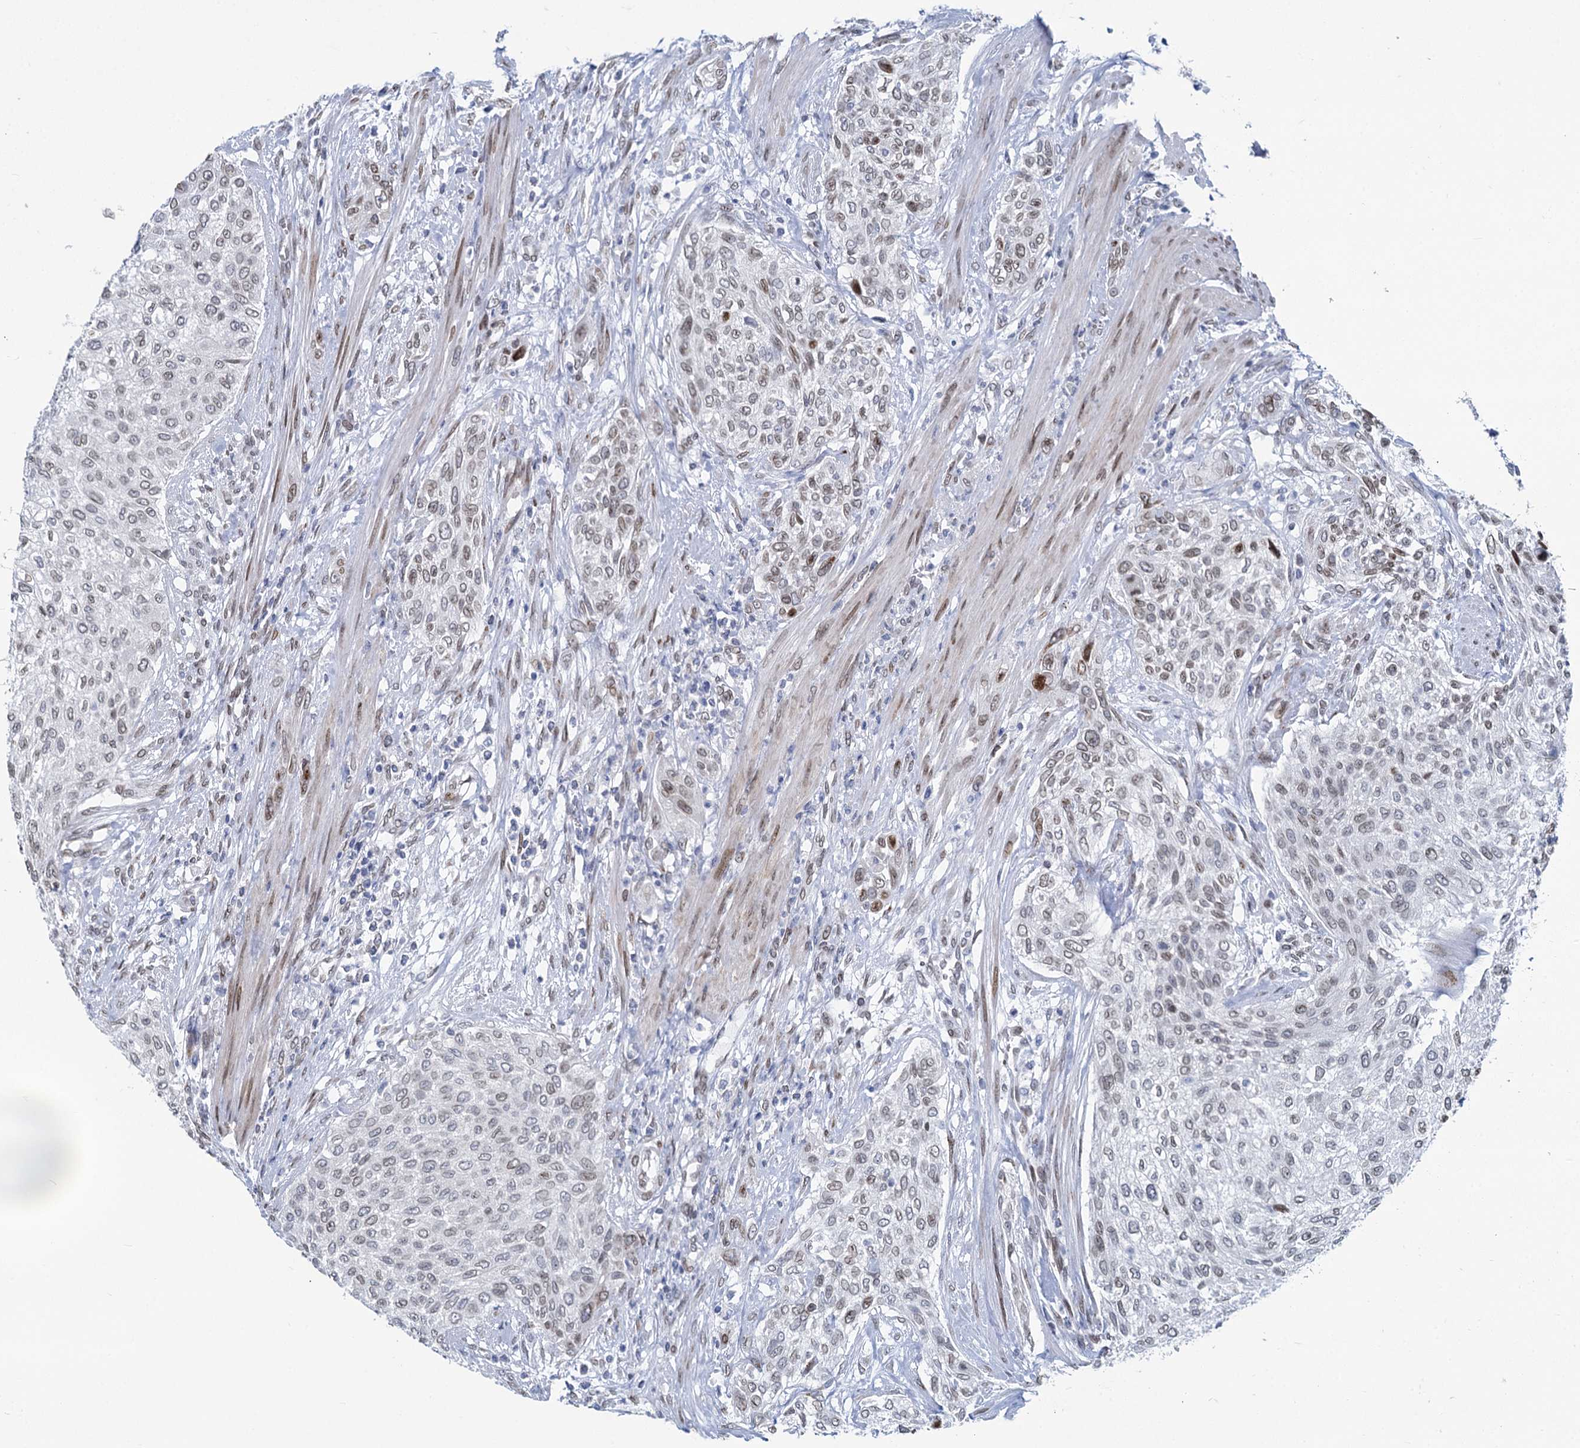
{"staining": {"intensity": "weak", "quantity": "25%-75%", "location": "nuclear"}, "tissue": "urothelial cancer", "cell_type": "Tumor cells", "image_type": "cancer", "snomed": [{"axis": "morphology", "description": "Normal tissue, NOS"}, {"axis": "morphology", "description": "Urothelial carcinoma, NOS"}, {"axis": "topography", "description": "Urinary bladder"}, {"axis": "topography", "description": "Peripheral nerve tissue"}], "caption": "Tumor cells demonstrate low levels of weak nuclear positivity in about 25%-75% of cells in transitional cell carcinoma. (IHC, brightfield microscopy, high magnification).", "gene": "PRSS35", "patient": {"sex": "male", "age": 35}}